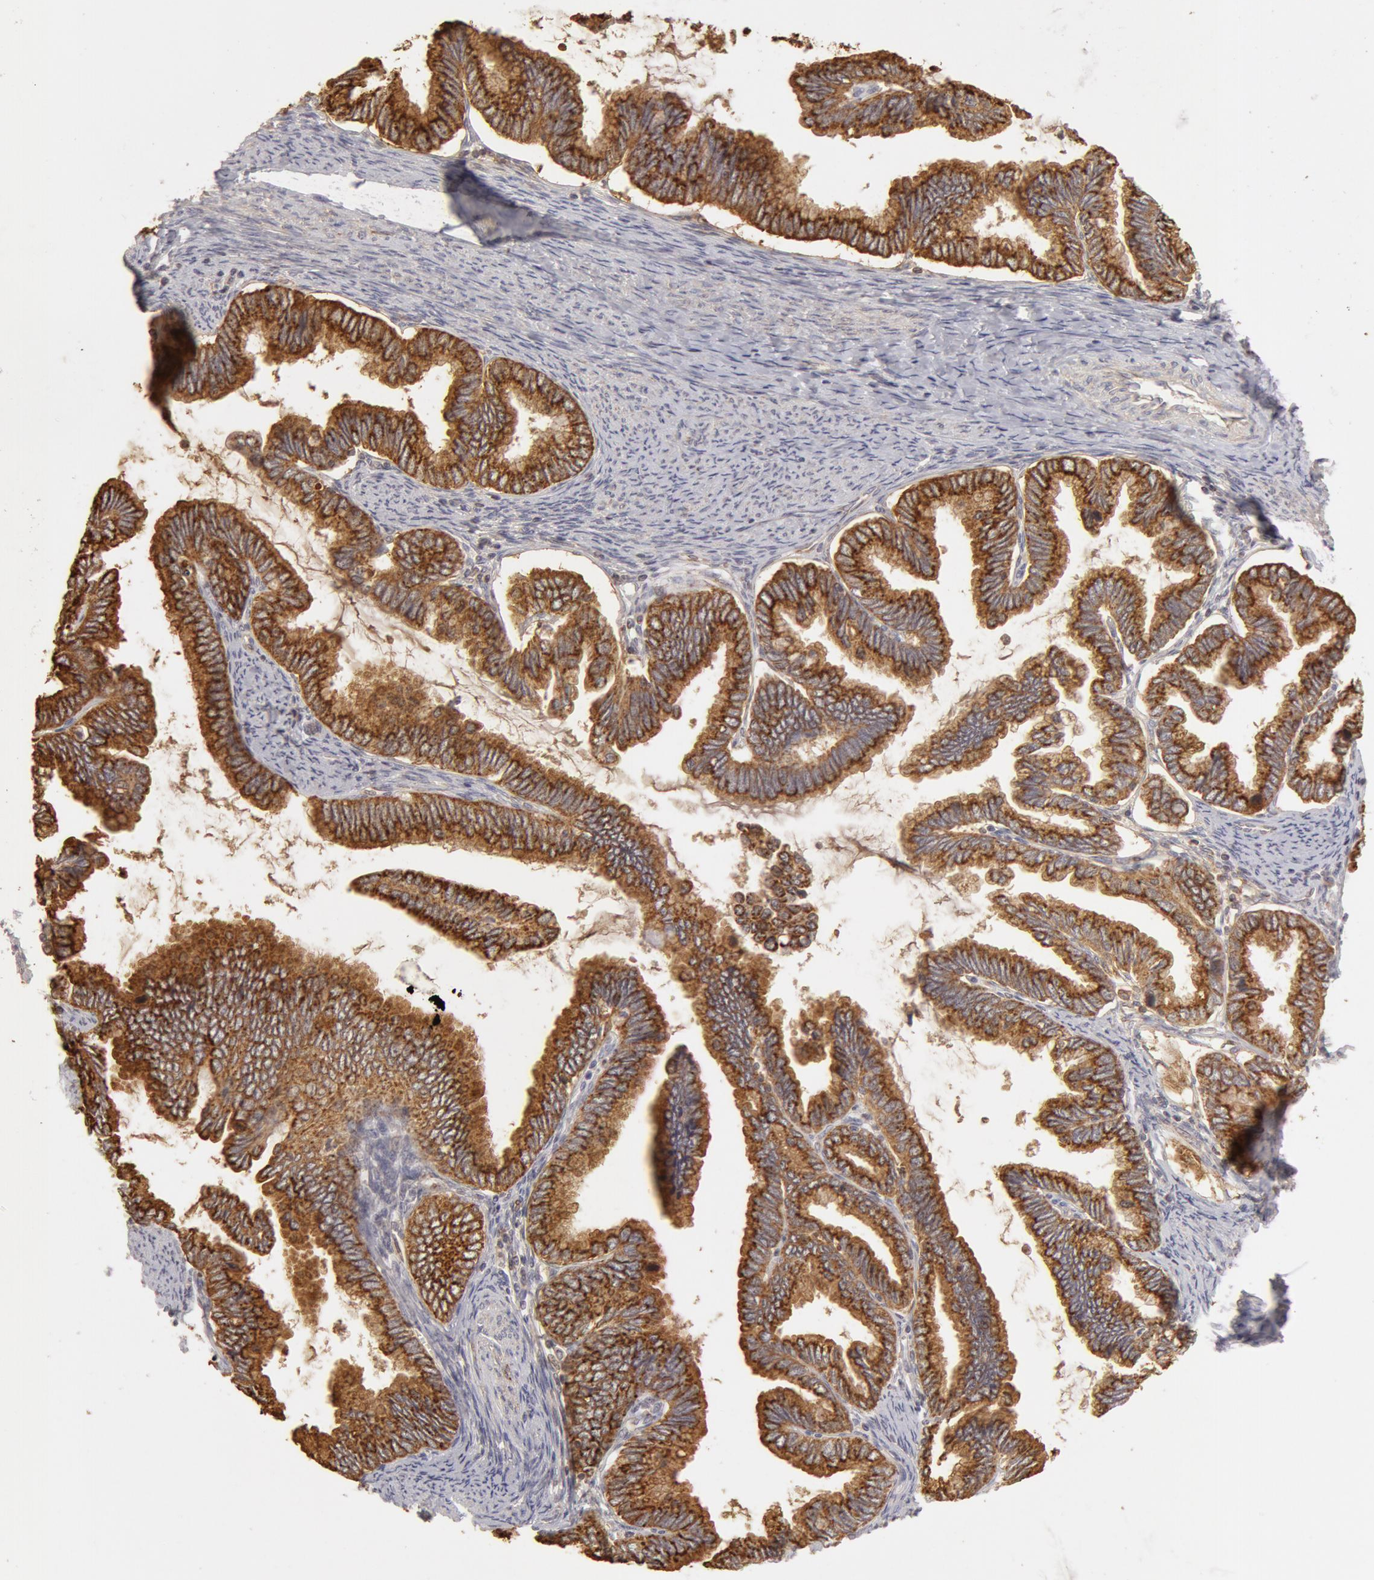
{"staining": {"intensity": "moderate", "quantity": ">75%", "location": "cytoplasmic/membranous"}, "tissue": "cervical cancer", "cell_type": "Tumor cells", "image_type": "cancer", "snomed": [{"axis": "morphology", "description": "Adenocarcinoma, NOS"}, {"axis": "topography", "description": "Cervix"}], "caption": "High-power microscopy captured an immunohistochemistry micrograph of cervical cancer (adenocarcinoma), revealing moderate cytoplasmic/membranous expression in approximately >75% of tumor cells.", "gene": "ADPRH", "patient": {"sex": "female", "age": 49}}